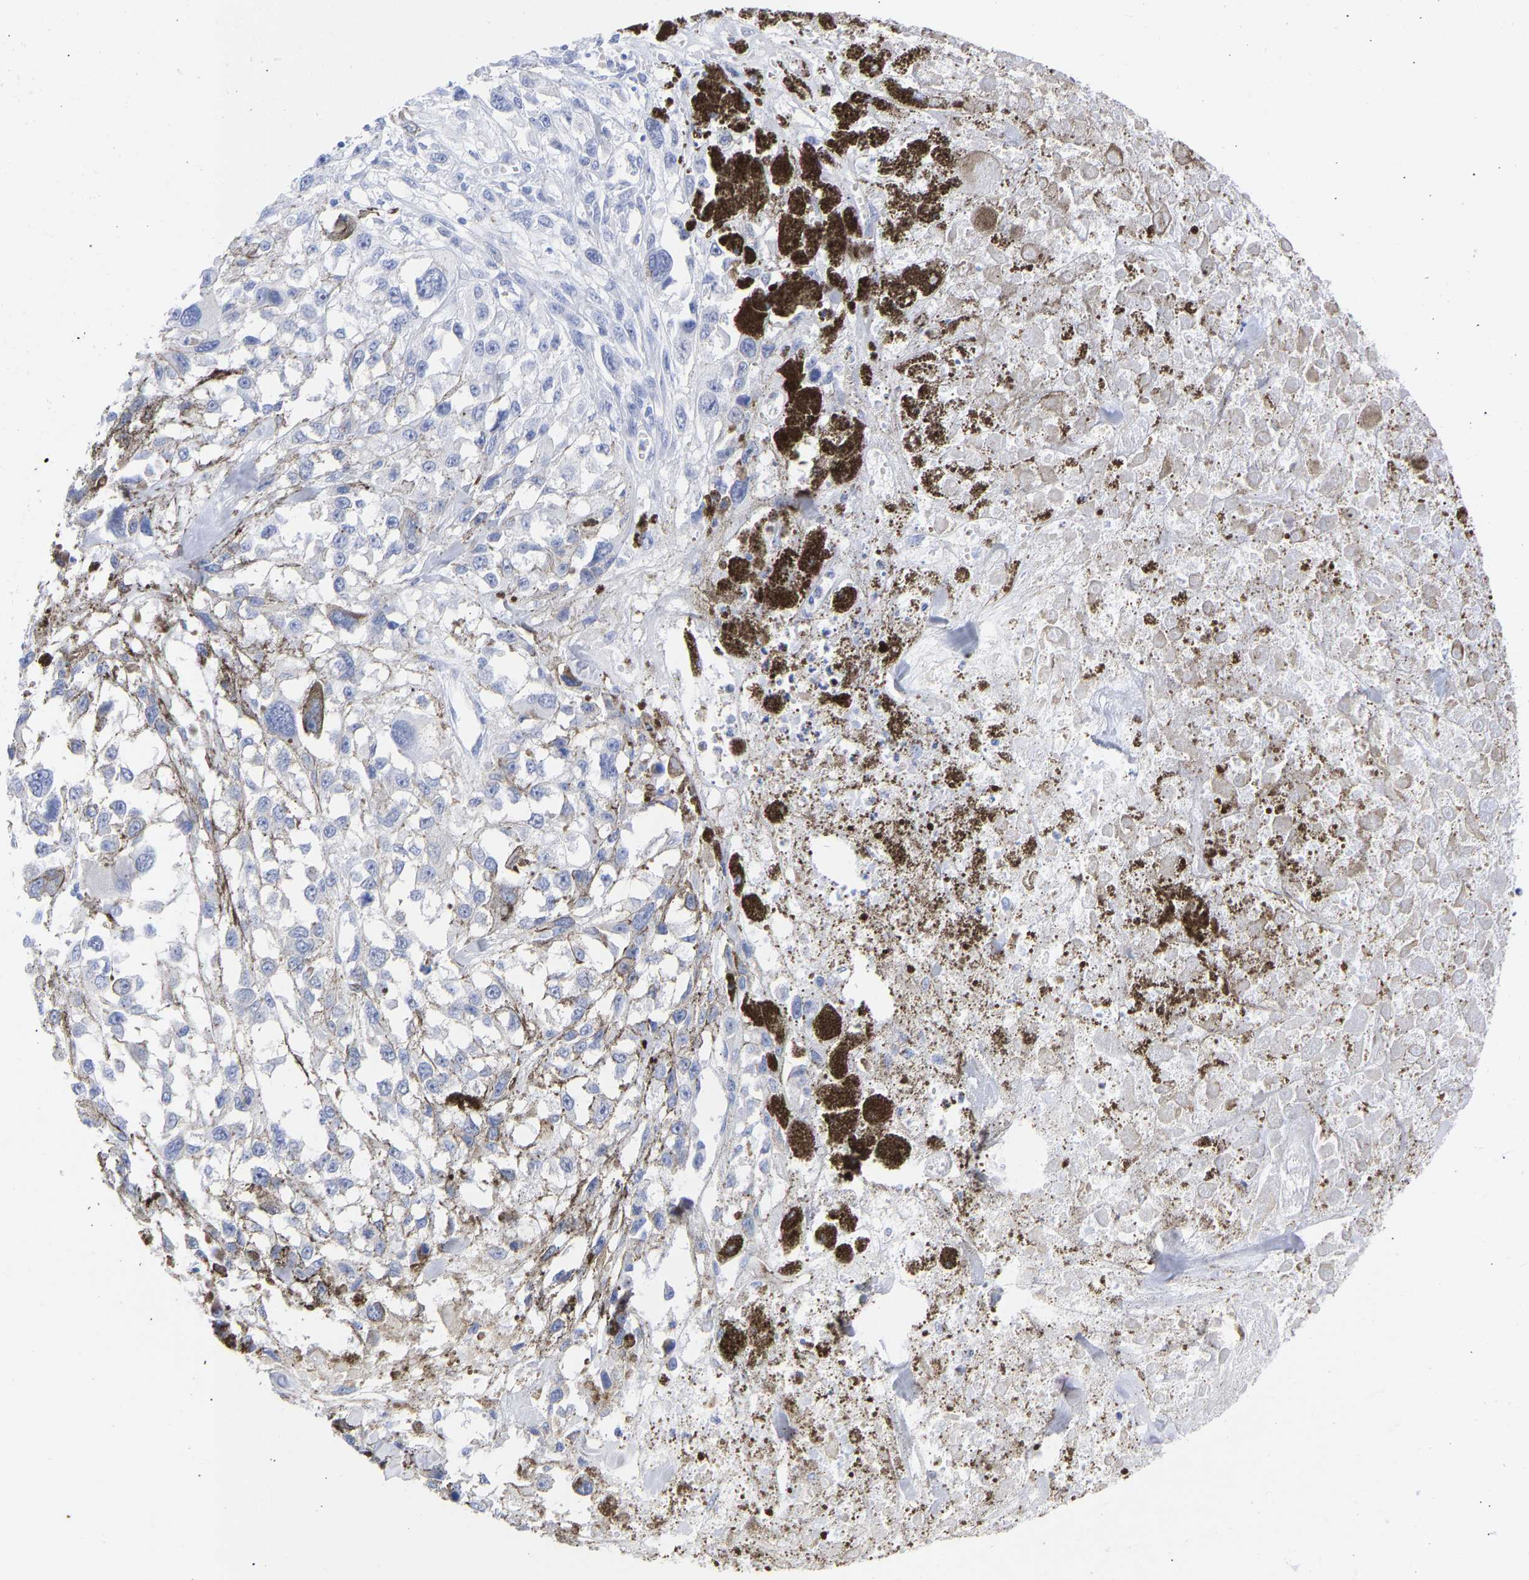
{"staining": {"intensity": "negative", "quantity": "none", "location": "none"}, "tissue": "melanoma", "cell_type": "Tumor cells", "image_type": "cancer", "snomed": [{"axis": "morphology", "description": "Malignant melanoma, Metastatic site"}, {"axis": "topography", "description": "Lymph node"}], "caption": "IHC photomicrograph of neoplastic tissue: malignant melanoma (metastatic site) stained with DAB shows no significant protein staining in tumor cells.", "gene": "KRT1", "patient": {"sex": "male", "age": 59}}